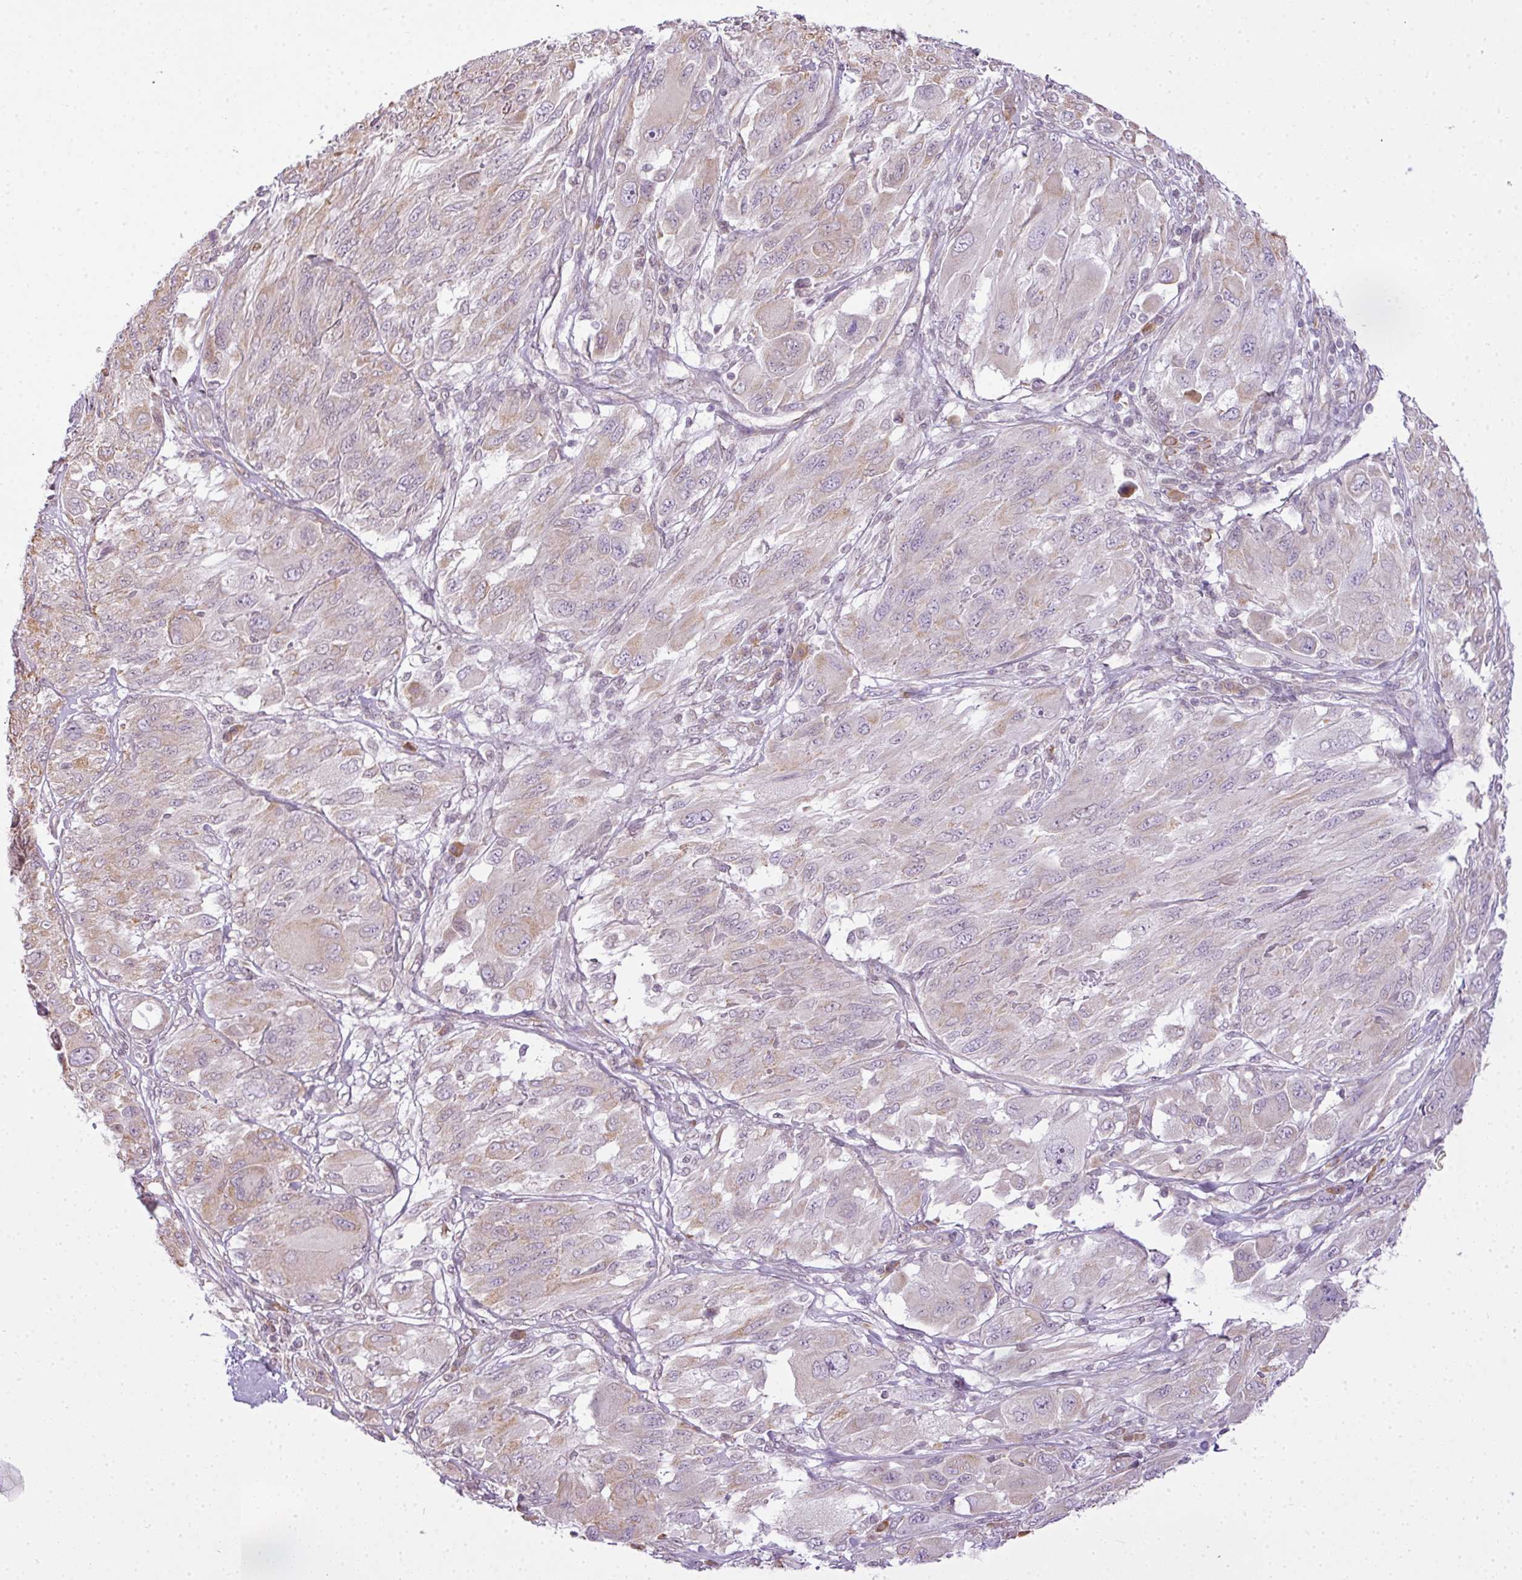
{"staining": {"intensity": "negative", "quantity": "none", "location": "none"}, "tissue": "melanoma", "cell_type": "Tumor cells", "image_type": "cancer", "snomed": [{"axis": "morphology", "description": "Malignant melanoma, NOS"}, {"axis": "topography", "description": "Skin"}], "caption": "Immunohistochemical staining of human melanoma reveals no significant expression in tumor cells.", "gene": "COX18", "patient": {"sex": "female", "age": 91}}